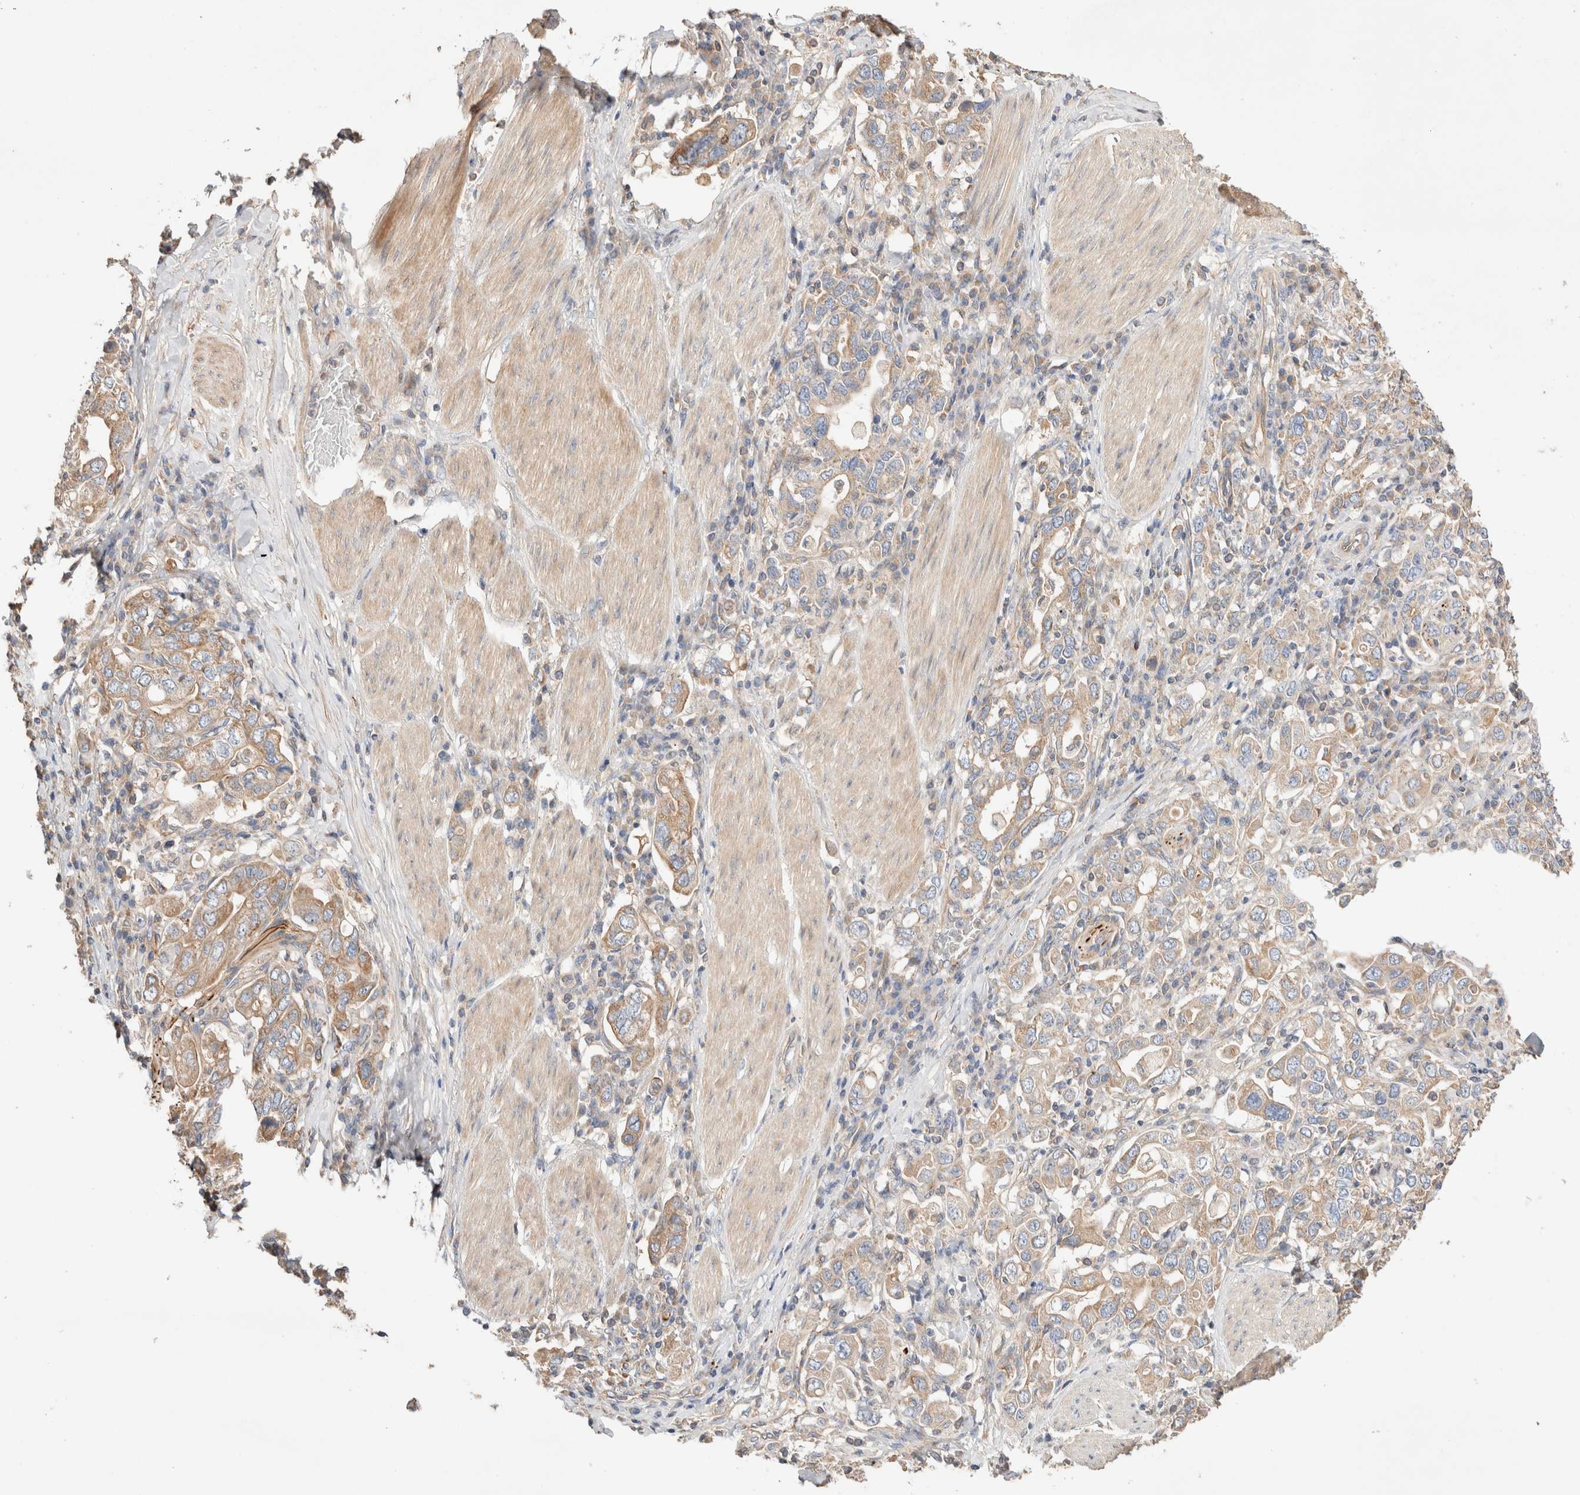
{"staining": {"intensity": "weak", "quantity": "25%-75%", "location": "cytoplasmic/membranous"}, "tissue": "stomach cancer", "cell_type": "Tumor cells", "image_type": "cancer", "snomed": [{"axis": "morphology", "description": "Adenocarcinoma, NOS"}, {"axis": "topography", "description": "Stomach, upper"}], "caption": "The image shows immunohistochemical staining of stomach cancer (adenocarcinoma). There is weak cytoplasmic/membranous positivity is appreciated in approximately 25%-75% of tumor cells.", "gene": "B3GNTL1", "patient": {"sex": "male", "age": 62}}